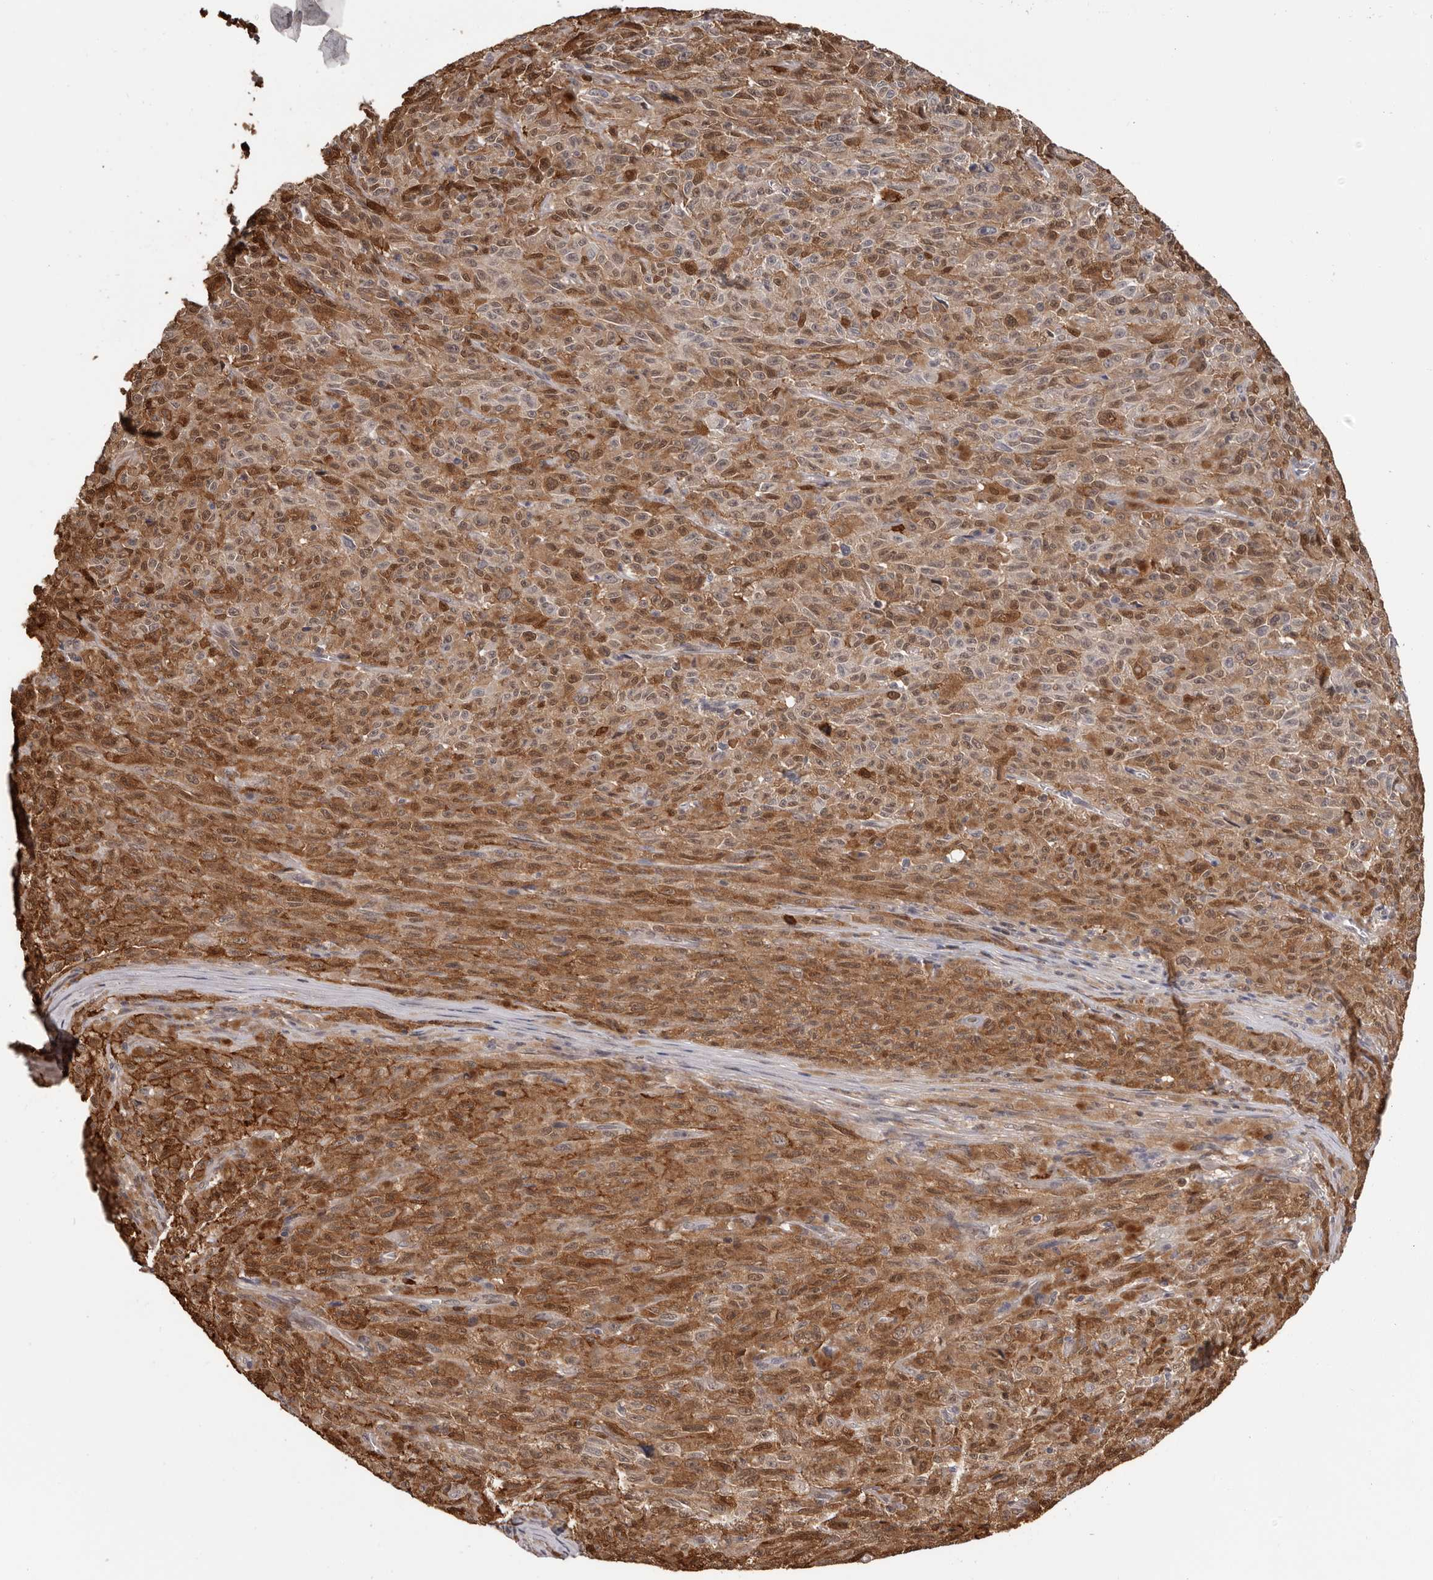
{"staining": {"intensity": "moderate", "quantity": ">75%", "location": "cytoplasmic/membranous,nuclear"}, "tissue": "melanoma", "cell_type": "Tumor cells", "image_type": "cancer", "snomed": [{"axis": "morphology", "description": "Malignant melanoma, NOS"}, {"axis": "topography", "description": "Skin"}], "caption": "Melanoma tissue shows moderate cytoplasmic/membranous and nuclear expression in about >75% of tumor cells", "gene": "PRR12", "patient": {"sex": "female", "age": 82}}